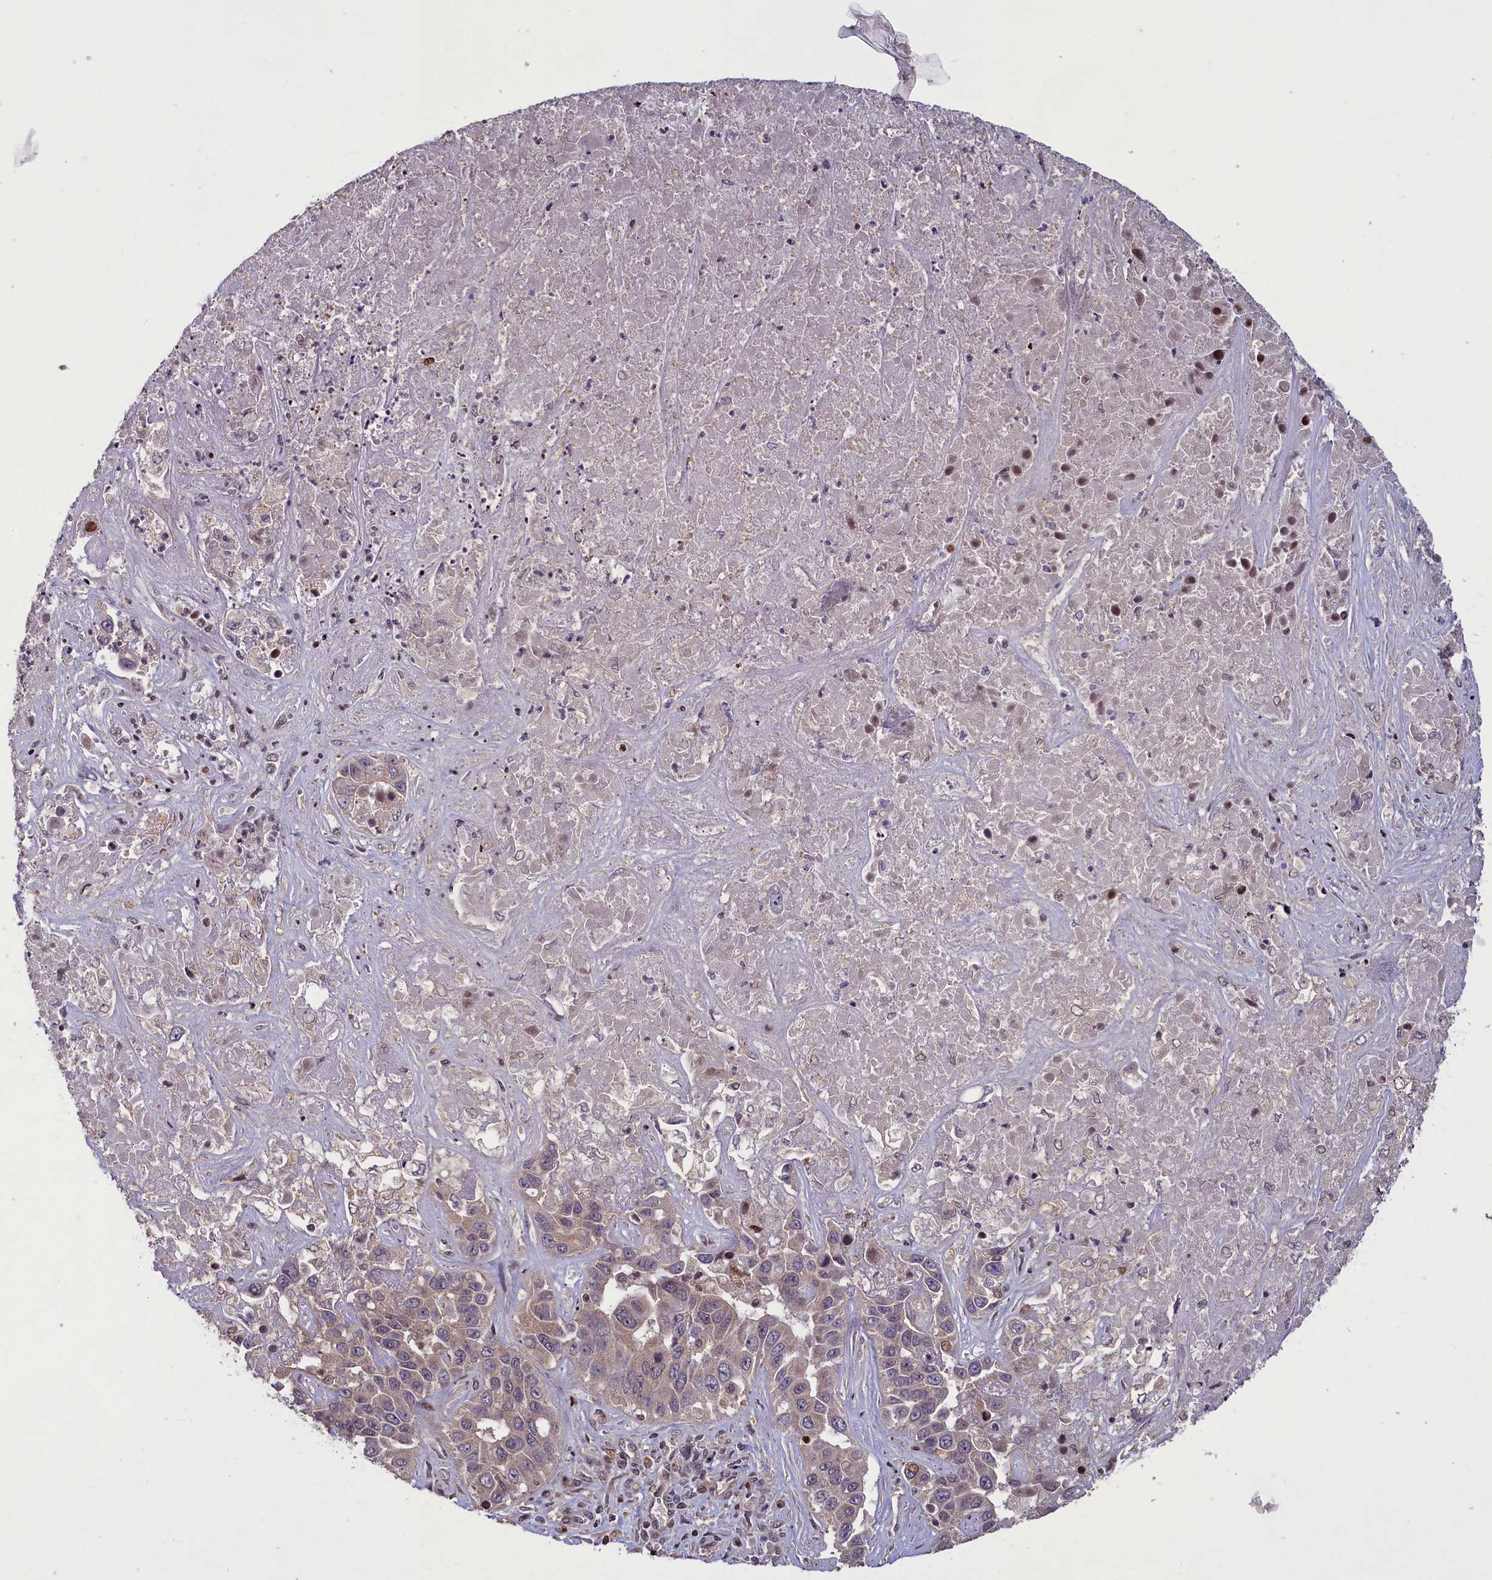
{"staining": {"intensity": "negative", "quantity": "none", "location": "none"}, "tissue": "liver cancer", "cell_type": "Tumor cells", "image_type": "cancer", "snomed": [{"axis": "morphology", "description": "Cholangiocarcinoma"}, {"axis": "topography", "description": "Liver"}], "caption": "Tumor cells are negative for protein expression in human liver cancer.", "gene": "NUBP1", "patient": {"sex": "female", "age": 52}}